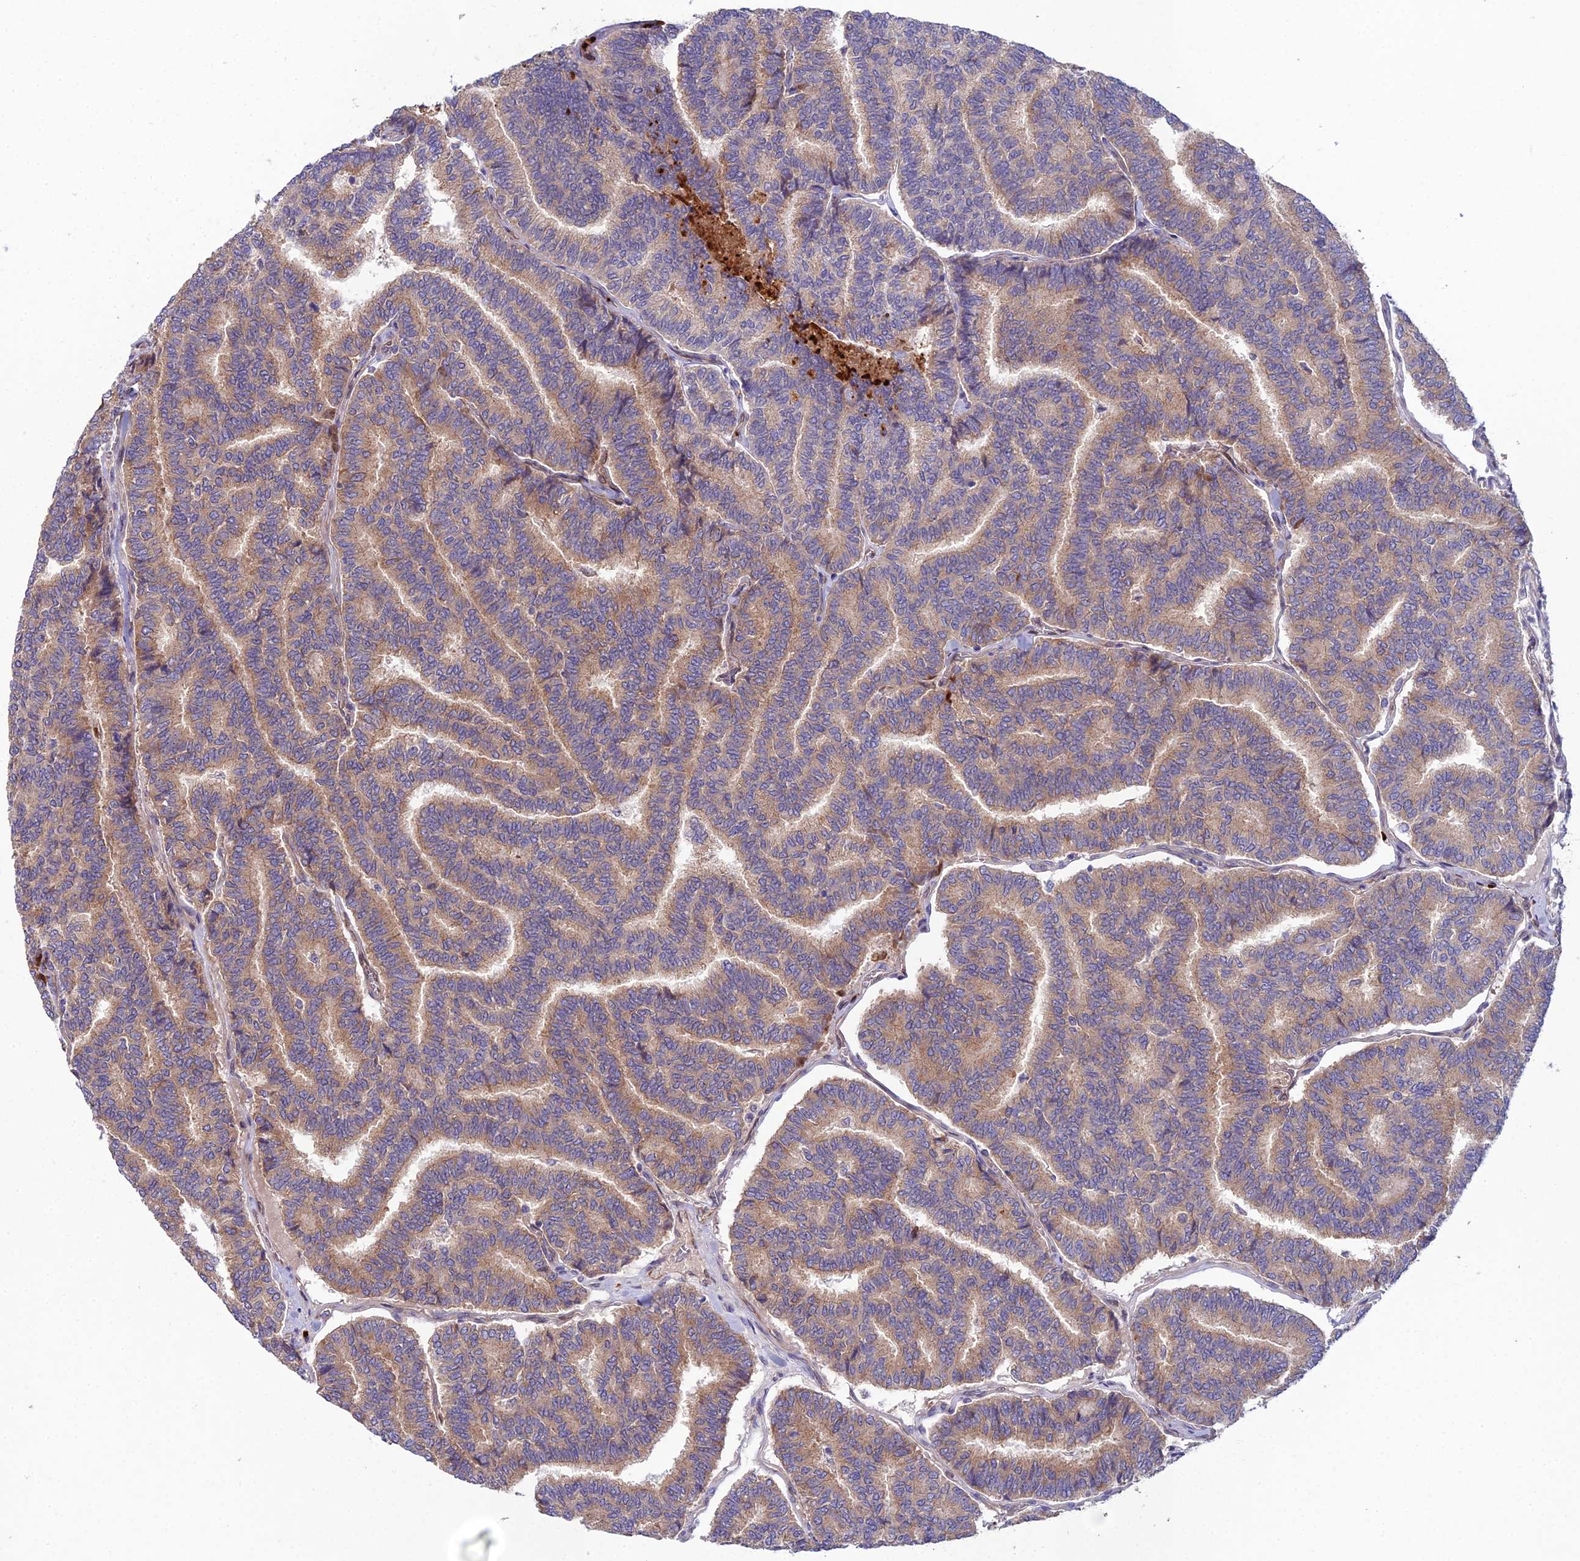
{"staining": {"intensity": "moderate", "quantity": ">75%", "location": "cytoplasmic/membranous"}, "tissue": "thyroid cancer", "cell_type": "Tumor cells", "image_type": "cancer", "snomed": [{"axis": "morphology", "description": "Papillary adenocarcinoma, NOS"}, {"axis": "topography", "description": "Thyroid gland"}], "caption": "There is medium levels of moderate cytoplasmic/membranous positivity in tumor cells of thyroid papillary adenocarcinoma, as demonstrated by immunohistochemical staining (brown color).", "gene": "RALGAPA2", "patient": {"sex": "female", "age": 35}}